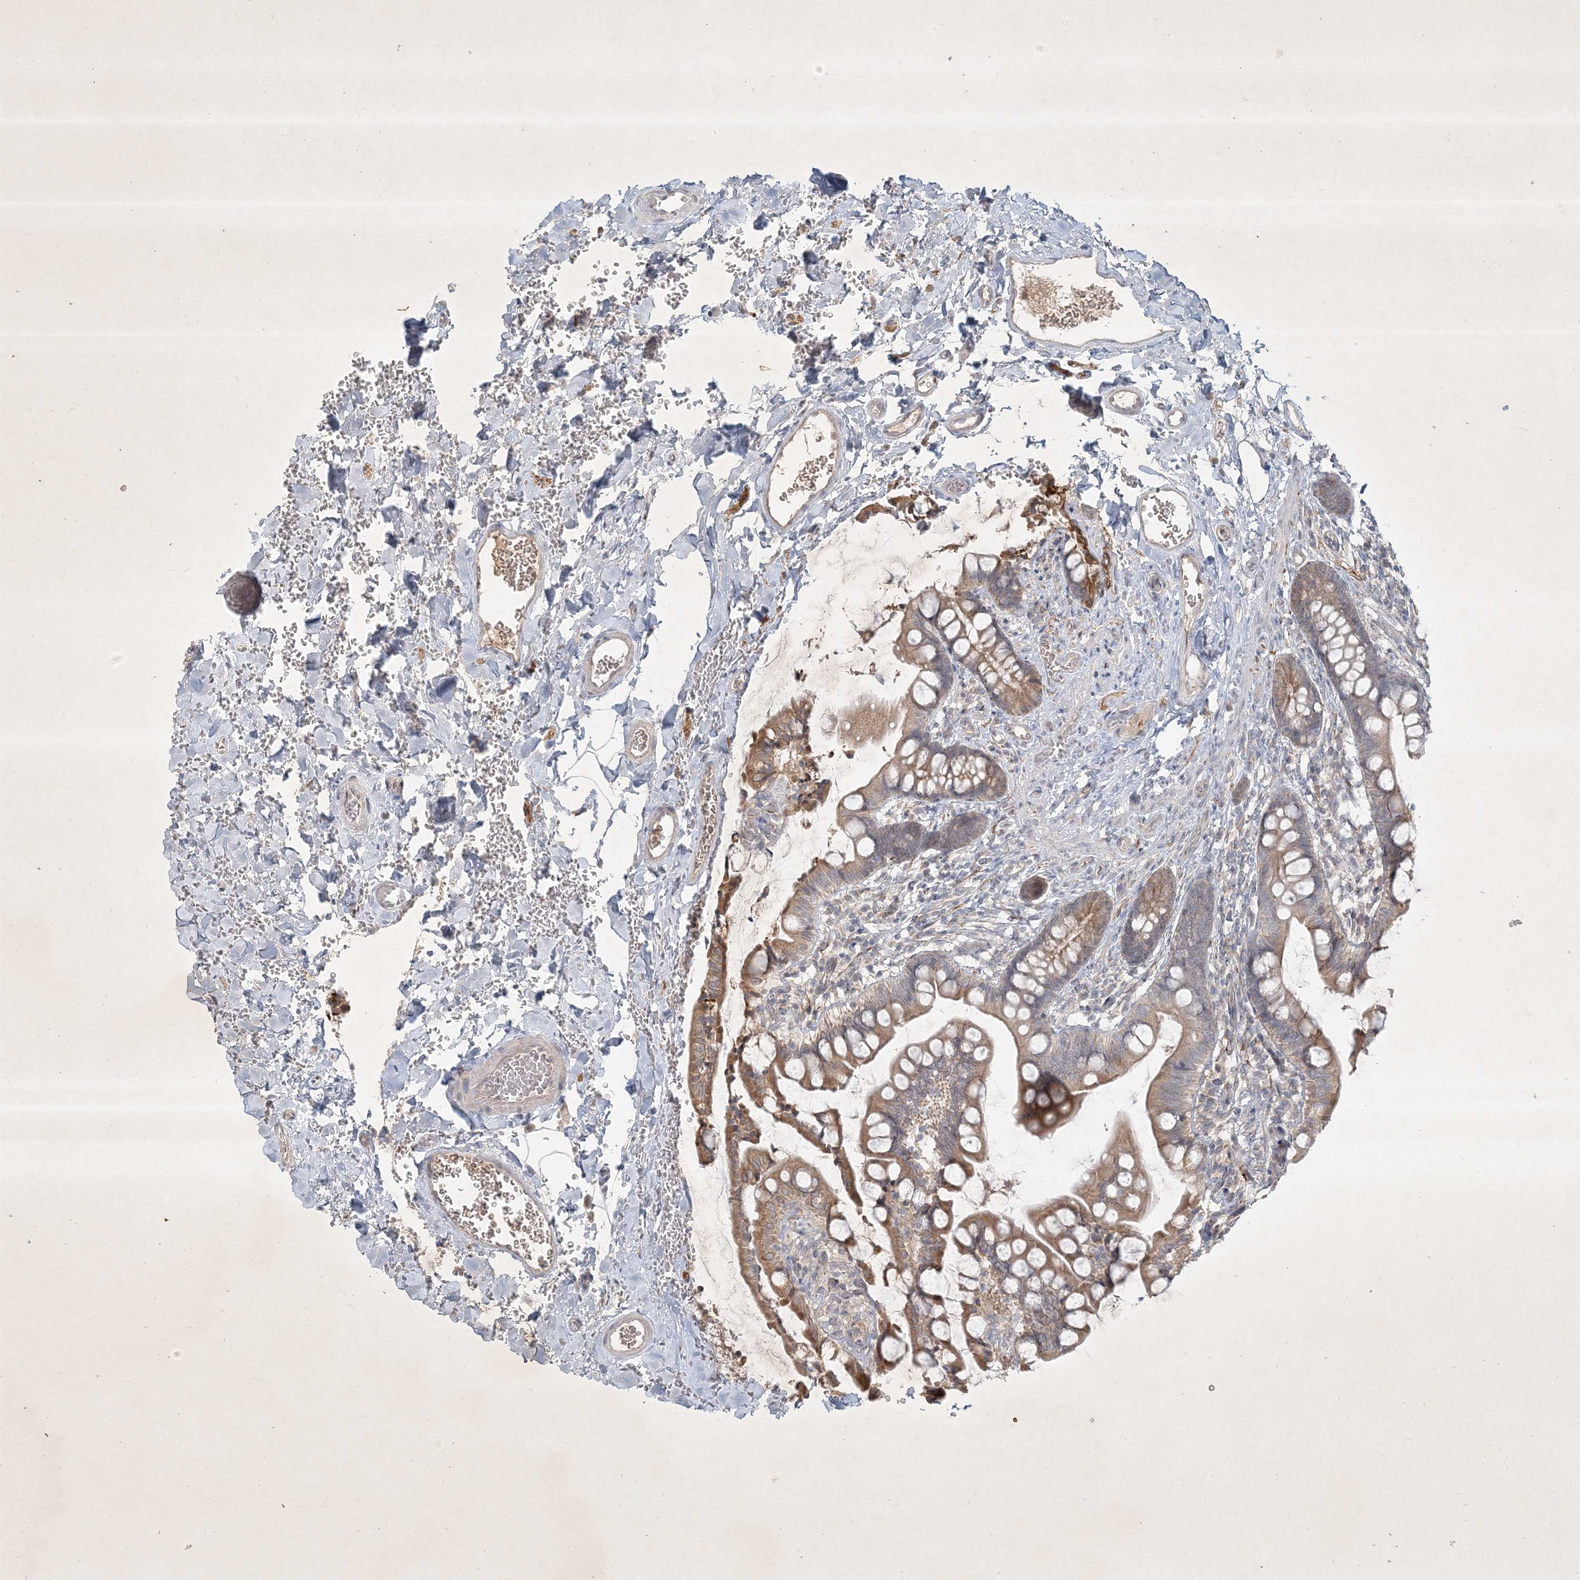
{"staining": {"intensity": "moderate", "quantity": ">75%", "location": "cytoplasmic/membranous"}, "tissue": "small intestine", "cell_type": "Glandular cells", "image_type": "normal", "snomed": [{"axis": "morphology", "description": "Normal tissue, NOS"}, {"axis": "topography", "description": "Small intestine"}], "caption": "High-magnification brightfield microscopy of benign small intestine stained with DAB (brown) and counterstained with hematoxylin (blue). glandular cells exhibit moderate cytoplasmic/membranous positivity is appreciated in about>75% of cells.", "gene": "BOD1L2", "patient": {"sex": "male", "age": 52}}